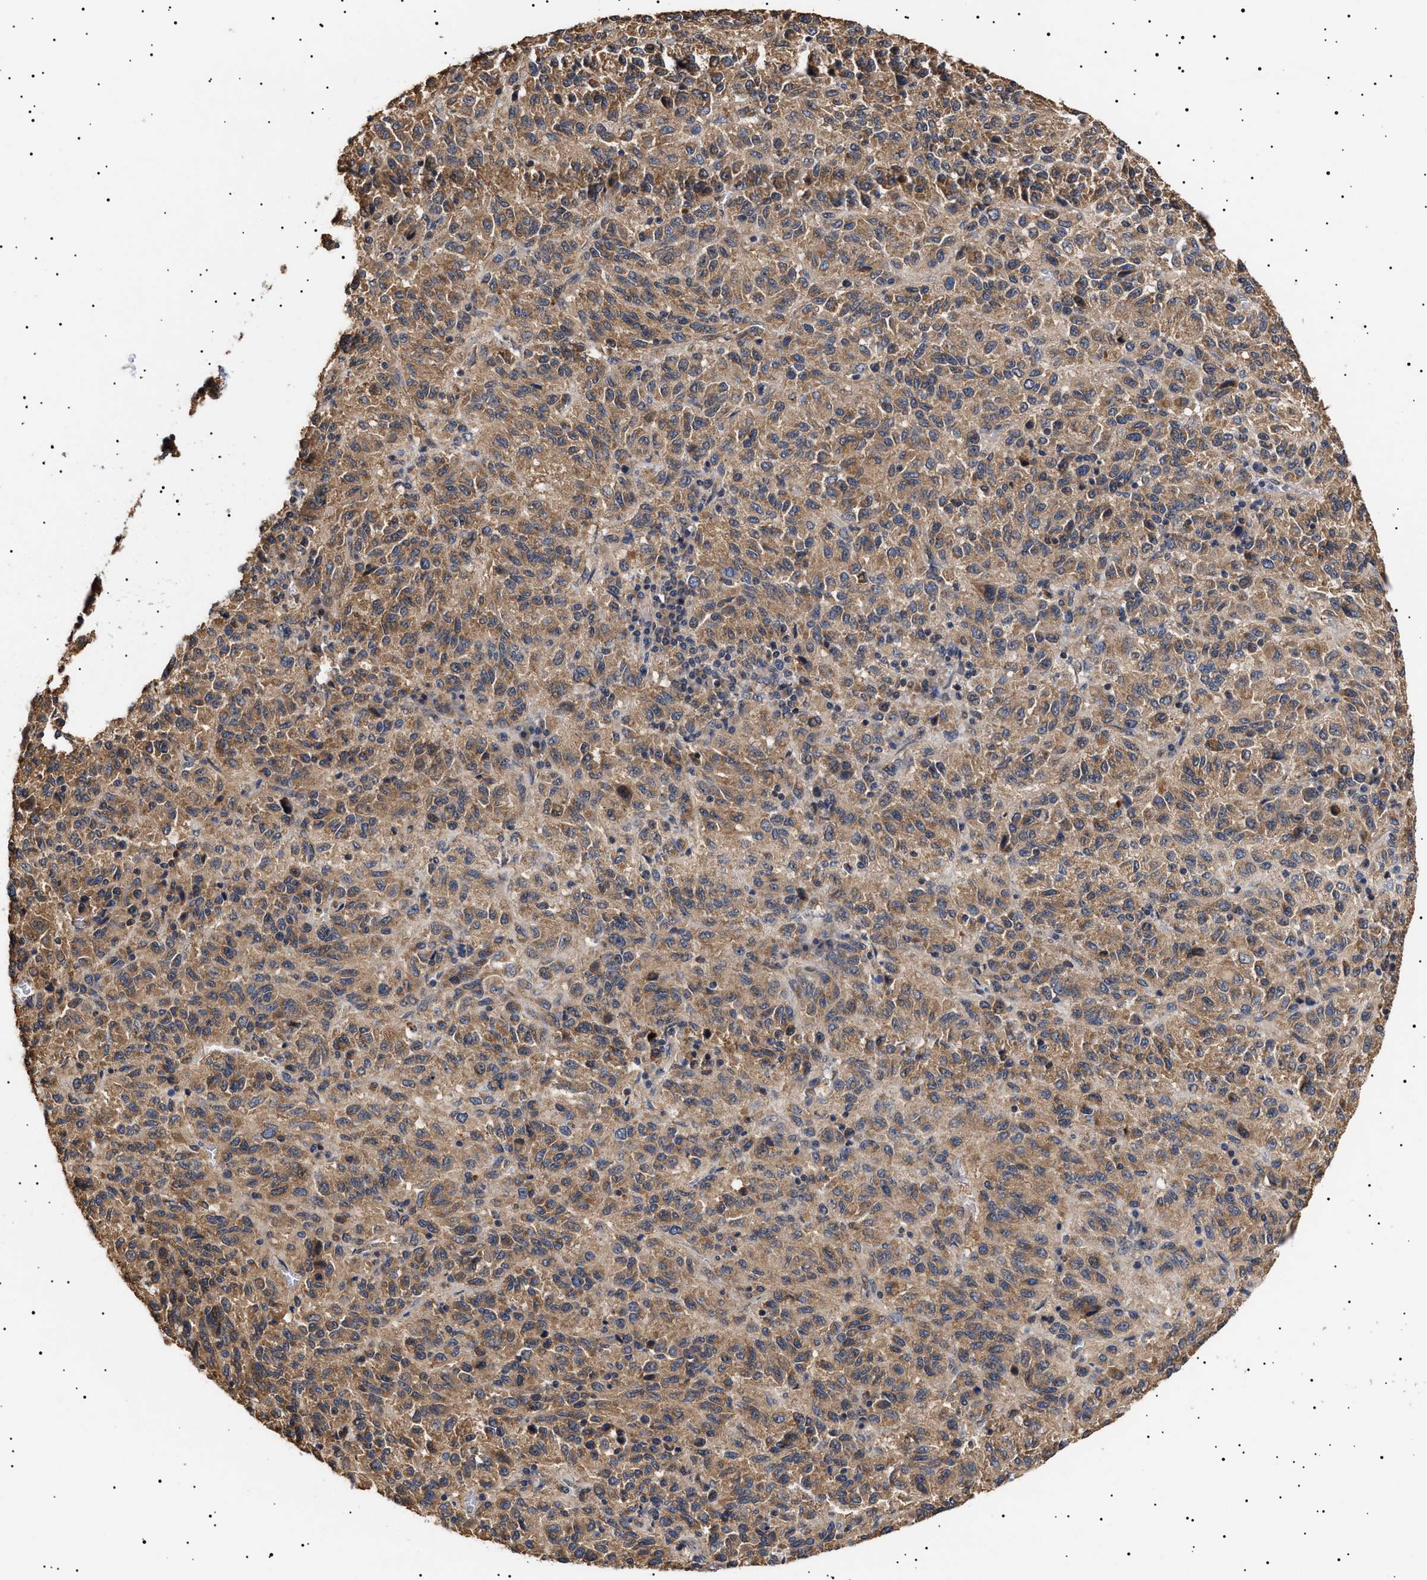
{"staining": {"intensity": "moderate", "quantity": ">75%", "location": "cytoplasmic/membranous"}, "tissue": "melanoma", "cell_type": "Tumor cells", "image_type": "cancer", "snomed": [{"axis": "morphology", "description": "Malignant melanoma, Metastatic site"}, {"axis": "topography", "description": "Lung"}], "caption": "High-magnification brightfield microscopy of melanoma stained with DAB (3,3'-diaminobenzidine) (brown) and counterstained with hematoxylin (blue). tumor cells exhibit moderate cytoplasmic/membranous expression is appreciated in about>75% of cells.", "gene": "KRBA1", "patient": {"sex": "male", "age": 64}}